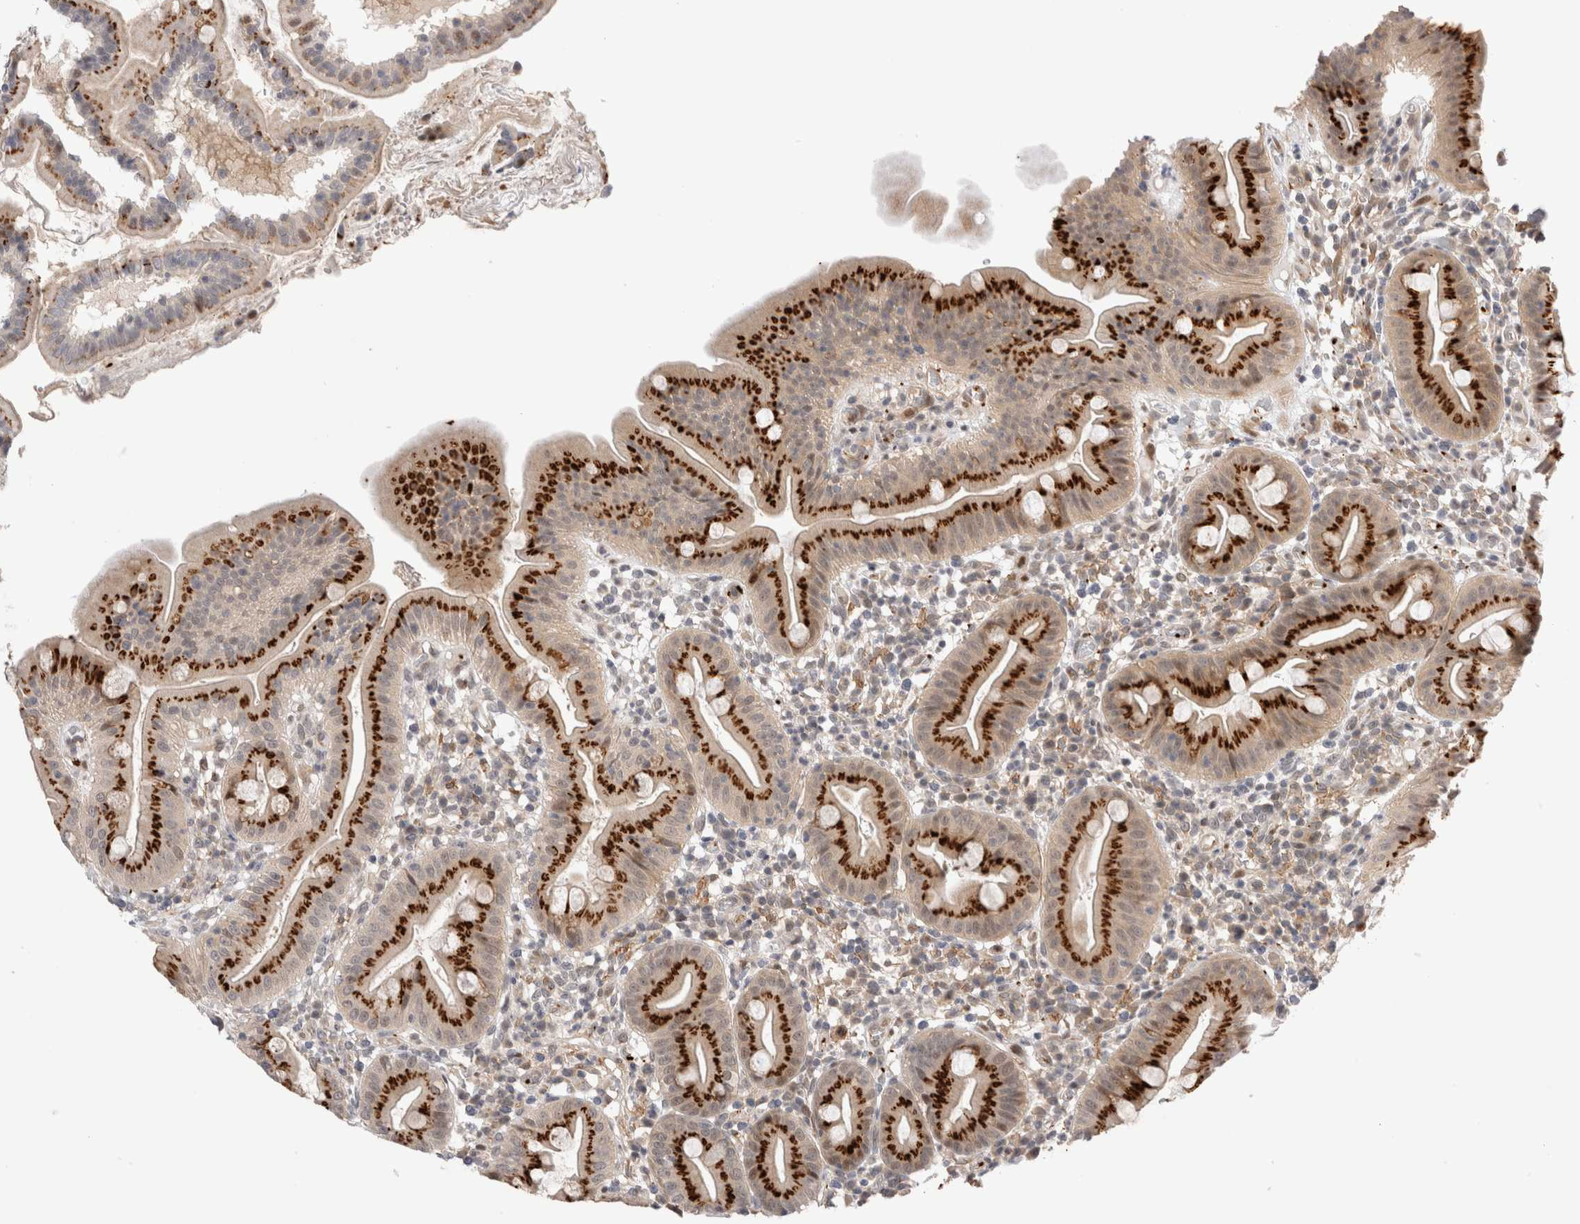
{"staining": {"intensity": "strong", "quantity": "25%-75%", "location": "cytoplasmic/membranous"}, "tissue": "duodenum", "cell_type": "Glandular cells", "image_type": "normal", "snomed": [{"axis": "morphology", "description": "Normal tissue, NOS"}, {"axis": "topography", "description": "Duodenum"}], "caption": "Immunohistochemistry (DAB) staining of benign human duodenum exhibits strong cytoplasmic/membranous protein staining in approximately 25%-75% of glandular cells. (DAB (3,3'-diaminobenzidine) IHC, brown staining for protein, blue staining for nuclei).", "gene": "VPS28", "patient": {"sex": "male", "age": 50}}